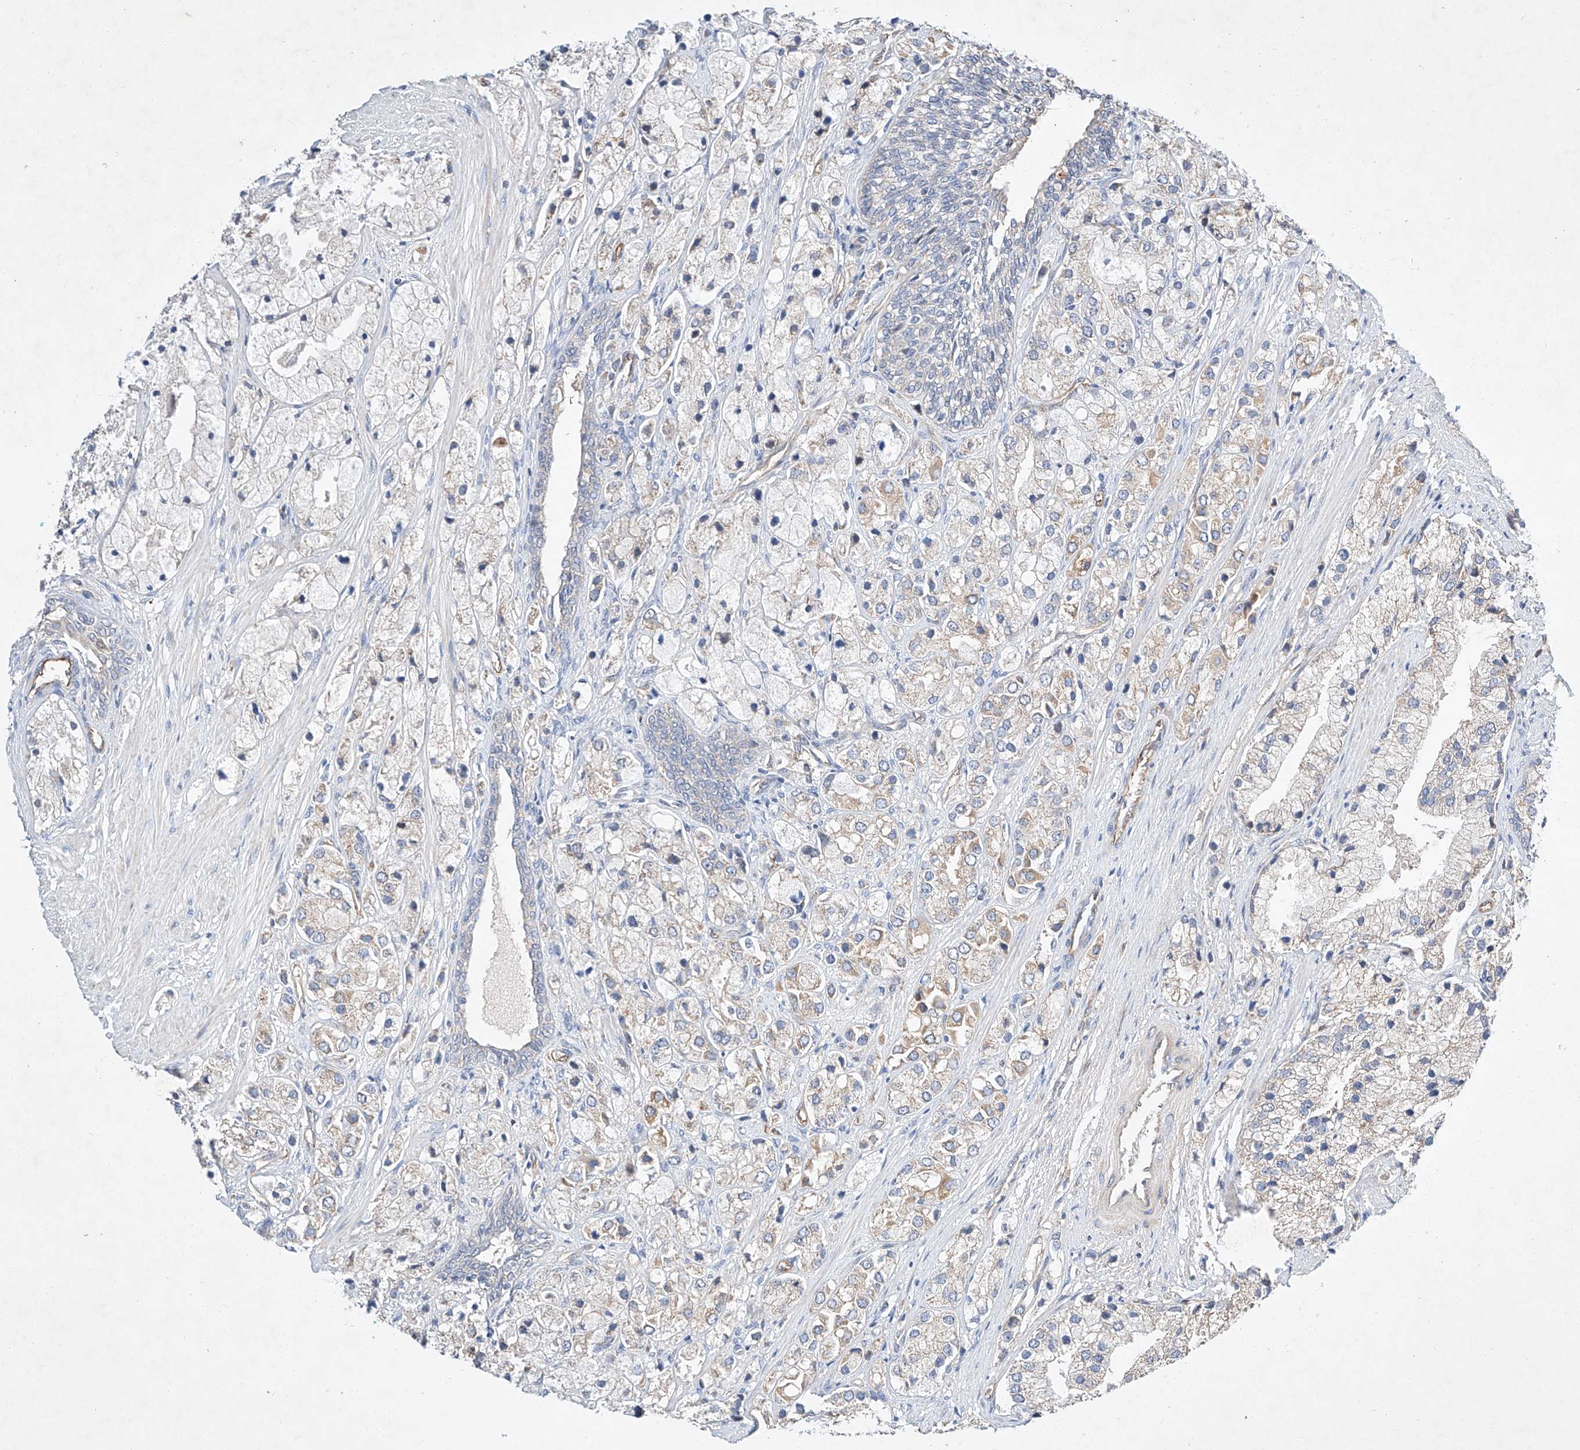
{"staining": {"intensity": "weak", "quantity": "<25%", "location": "cytoplasmic/membranous"}, "tissue": "prostate cancer", "cell_type": "Tumor cells", "image_type": "cancer", "snomed": [{"axis": "morphology", "description": "Adenocarcinoma, High grade"}, {"axis": "topography", "description": "Prostate"}], "caption": "DAB immunohistochemical staining of human high-grade adenocarcinoma (prostate) reveals no significant positivity in tumor cells.", "gene": "C6orf118", "patient": {"sex": "male", "age": 50}}